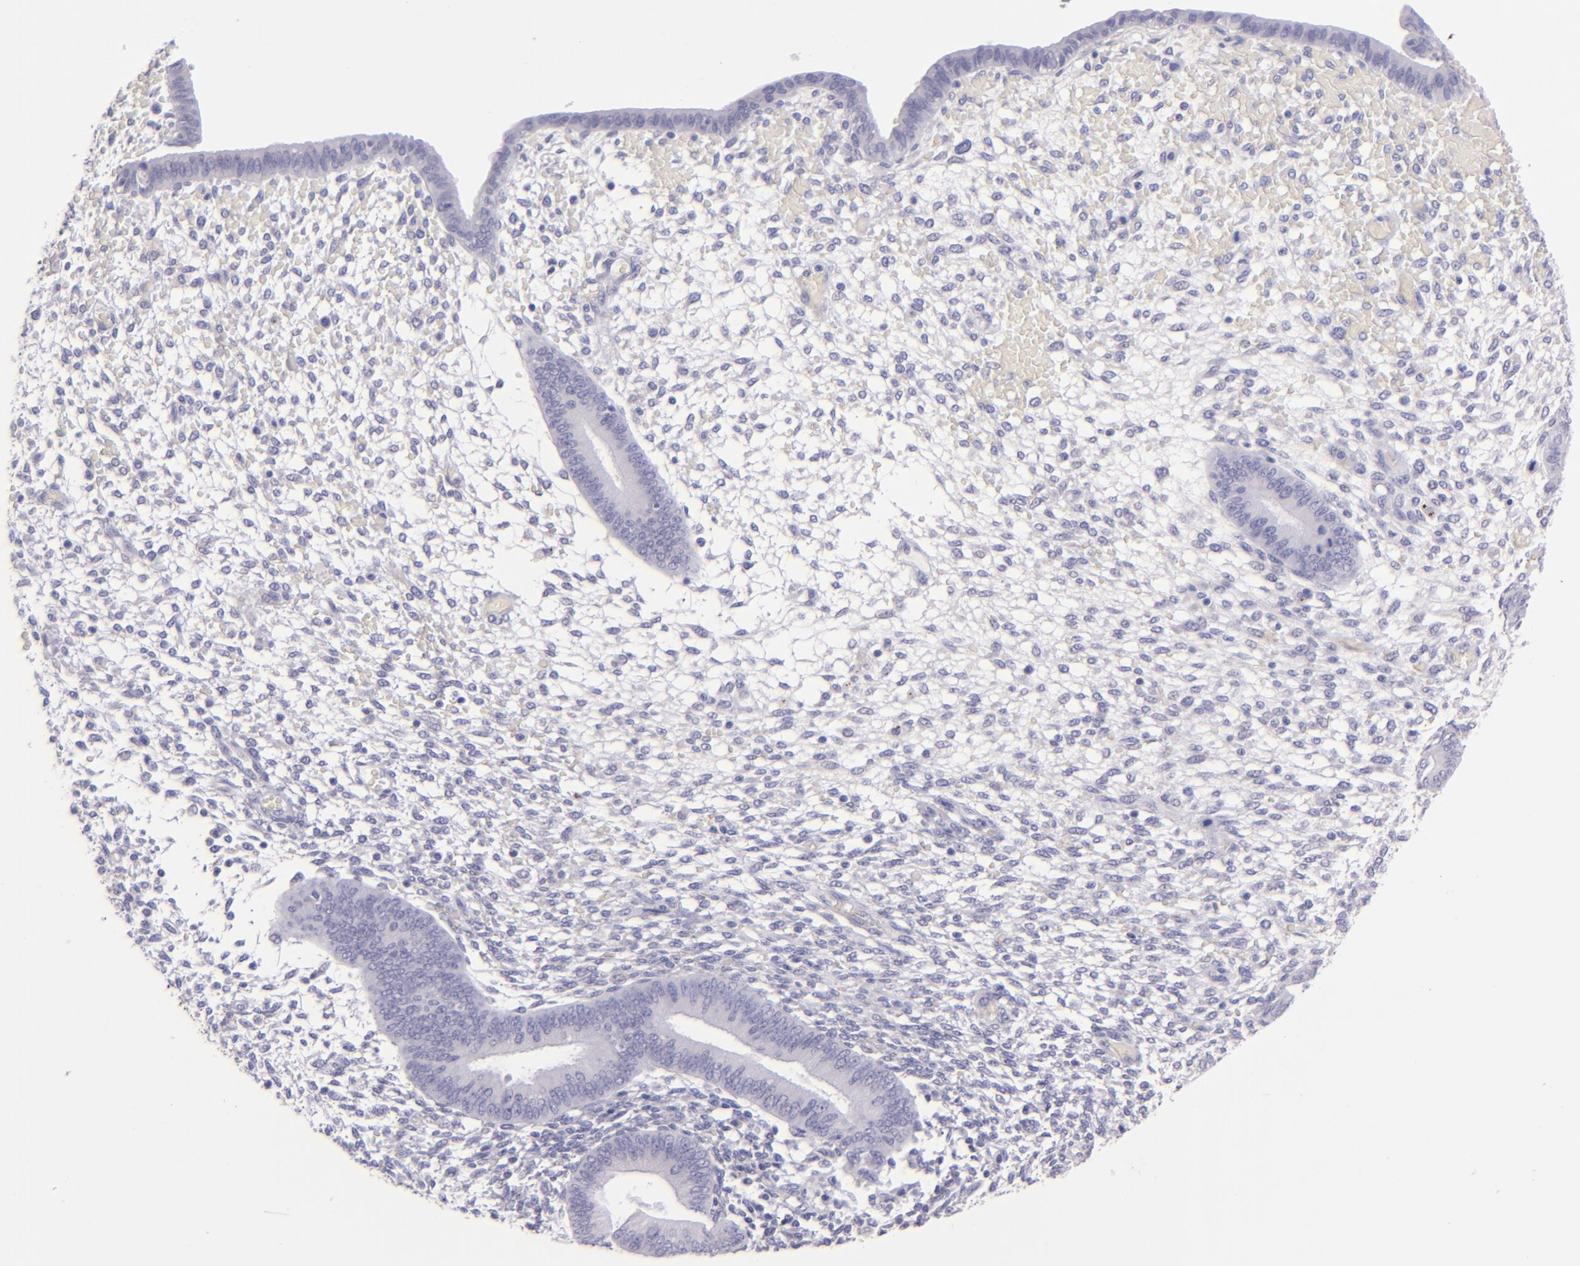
{"staining": {"intensity": "negative", "quantity": "none", "location": "none"}, "tissue": "endometrium", "cell_type": "Cells in endometrial stroma", "image_type": "normal", "snomed": [{"axis": "morphology", "description": "Normal tissue, NOS"}, {"axis": "topography", "description": "Endometrium"}], "caption": "Endometrium was stained to show a protein in brown. There is no significant positivity in cells in endometrial stroma. (DAB immunohistochemistry, high magnification).", "gene": "MUC5AC", "patient": {"sex": "female", "age": 42}}